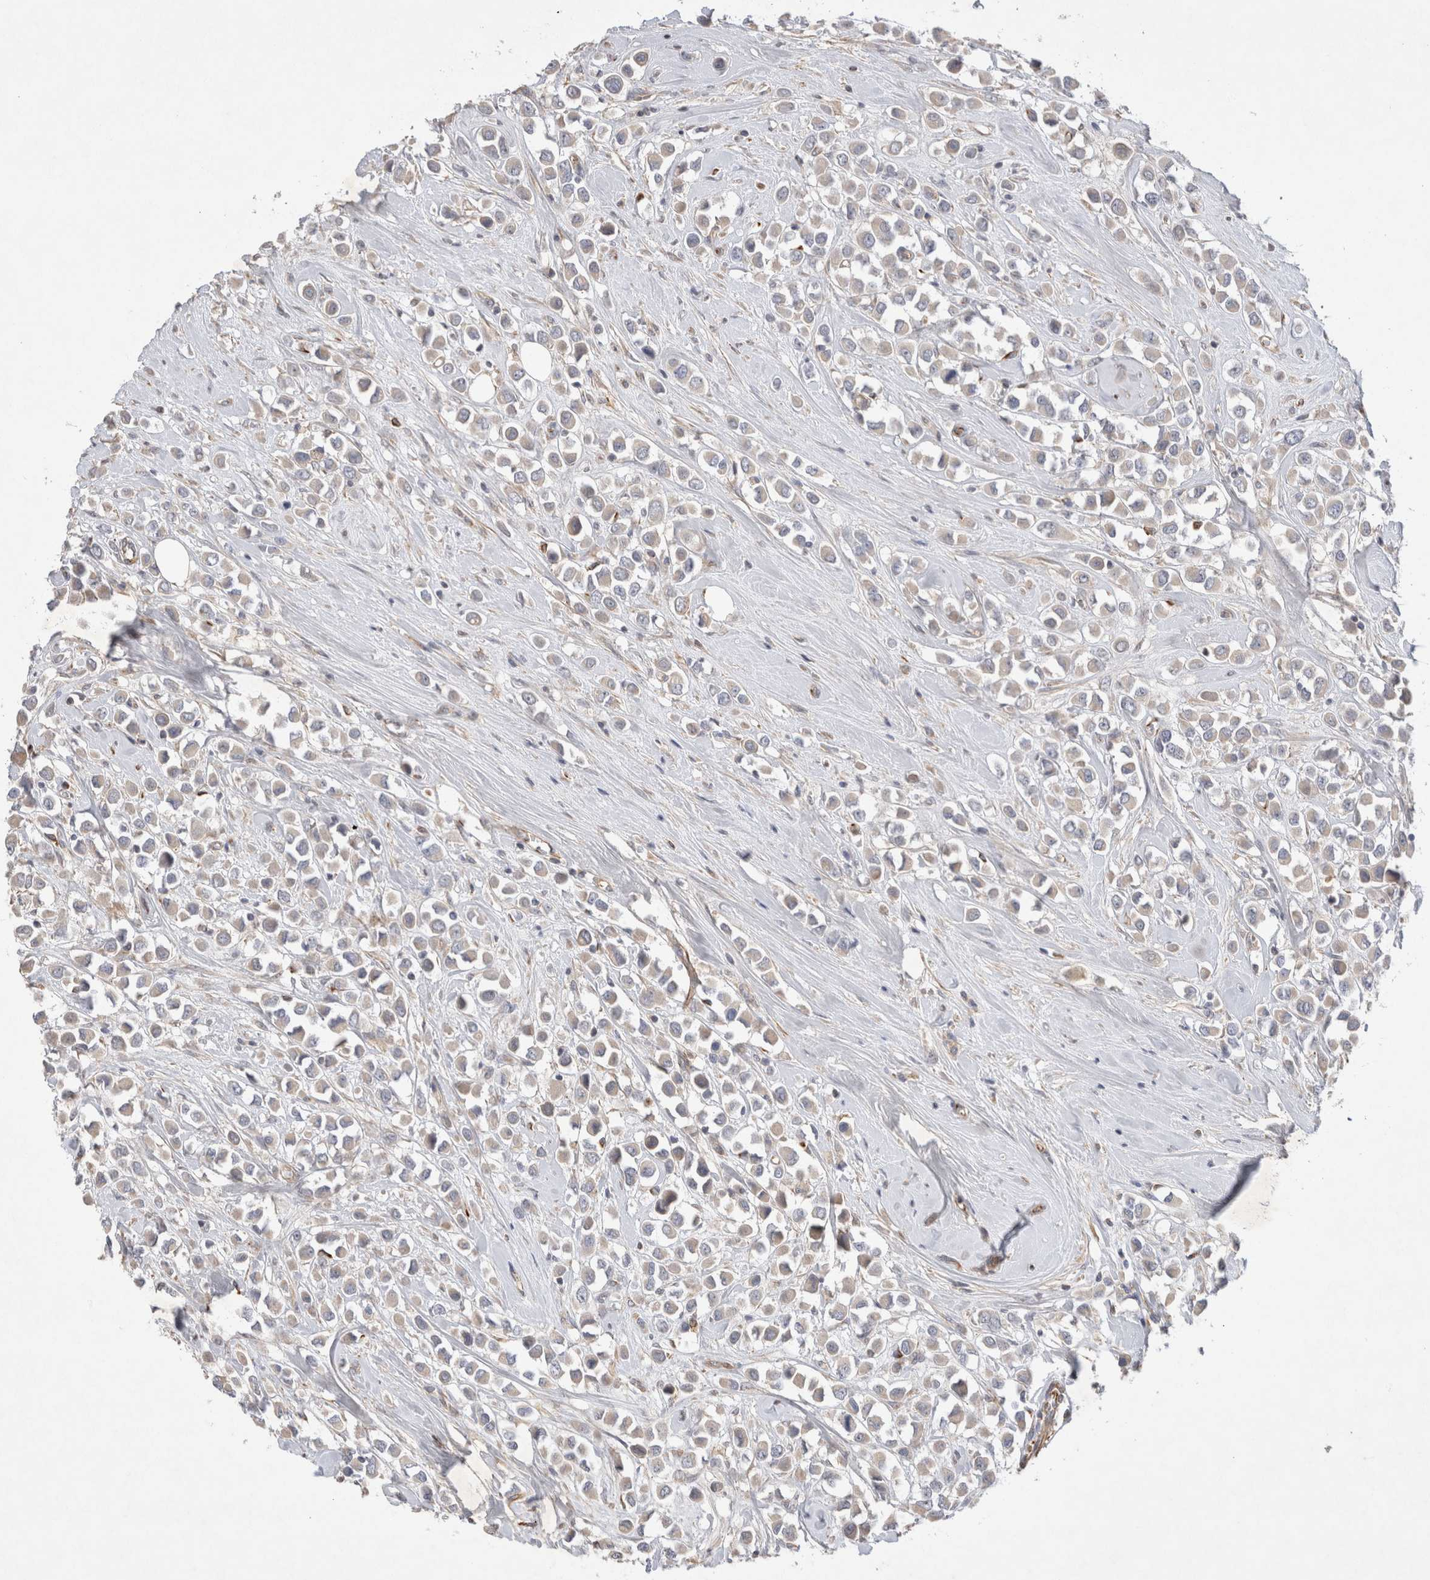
{"staining": {"intensity": "negative", "quantity": "none", "location": "none"}, "tissue": "breast cancer", "cell_type": "Tumor cells", "image_type": "cancer", "snomed": [{"axis": "morphology", "description": "Duct carcinoma"}, {"axis": "topography", "description": "Breast"}], "caption": "IHC of breast cancer (infiltrating ductal carcinoma) exhibits no staining in tumor cells.", "gene": "NMU", "patient": {"sex": "female", "age": 61}}